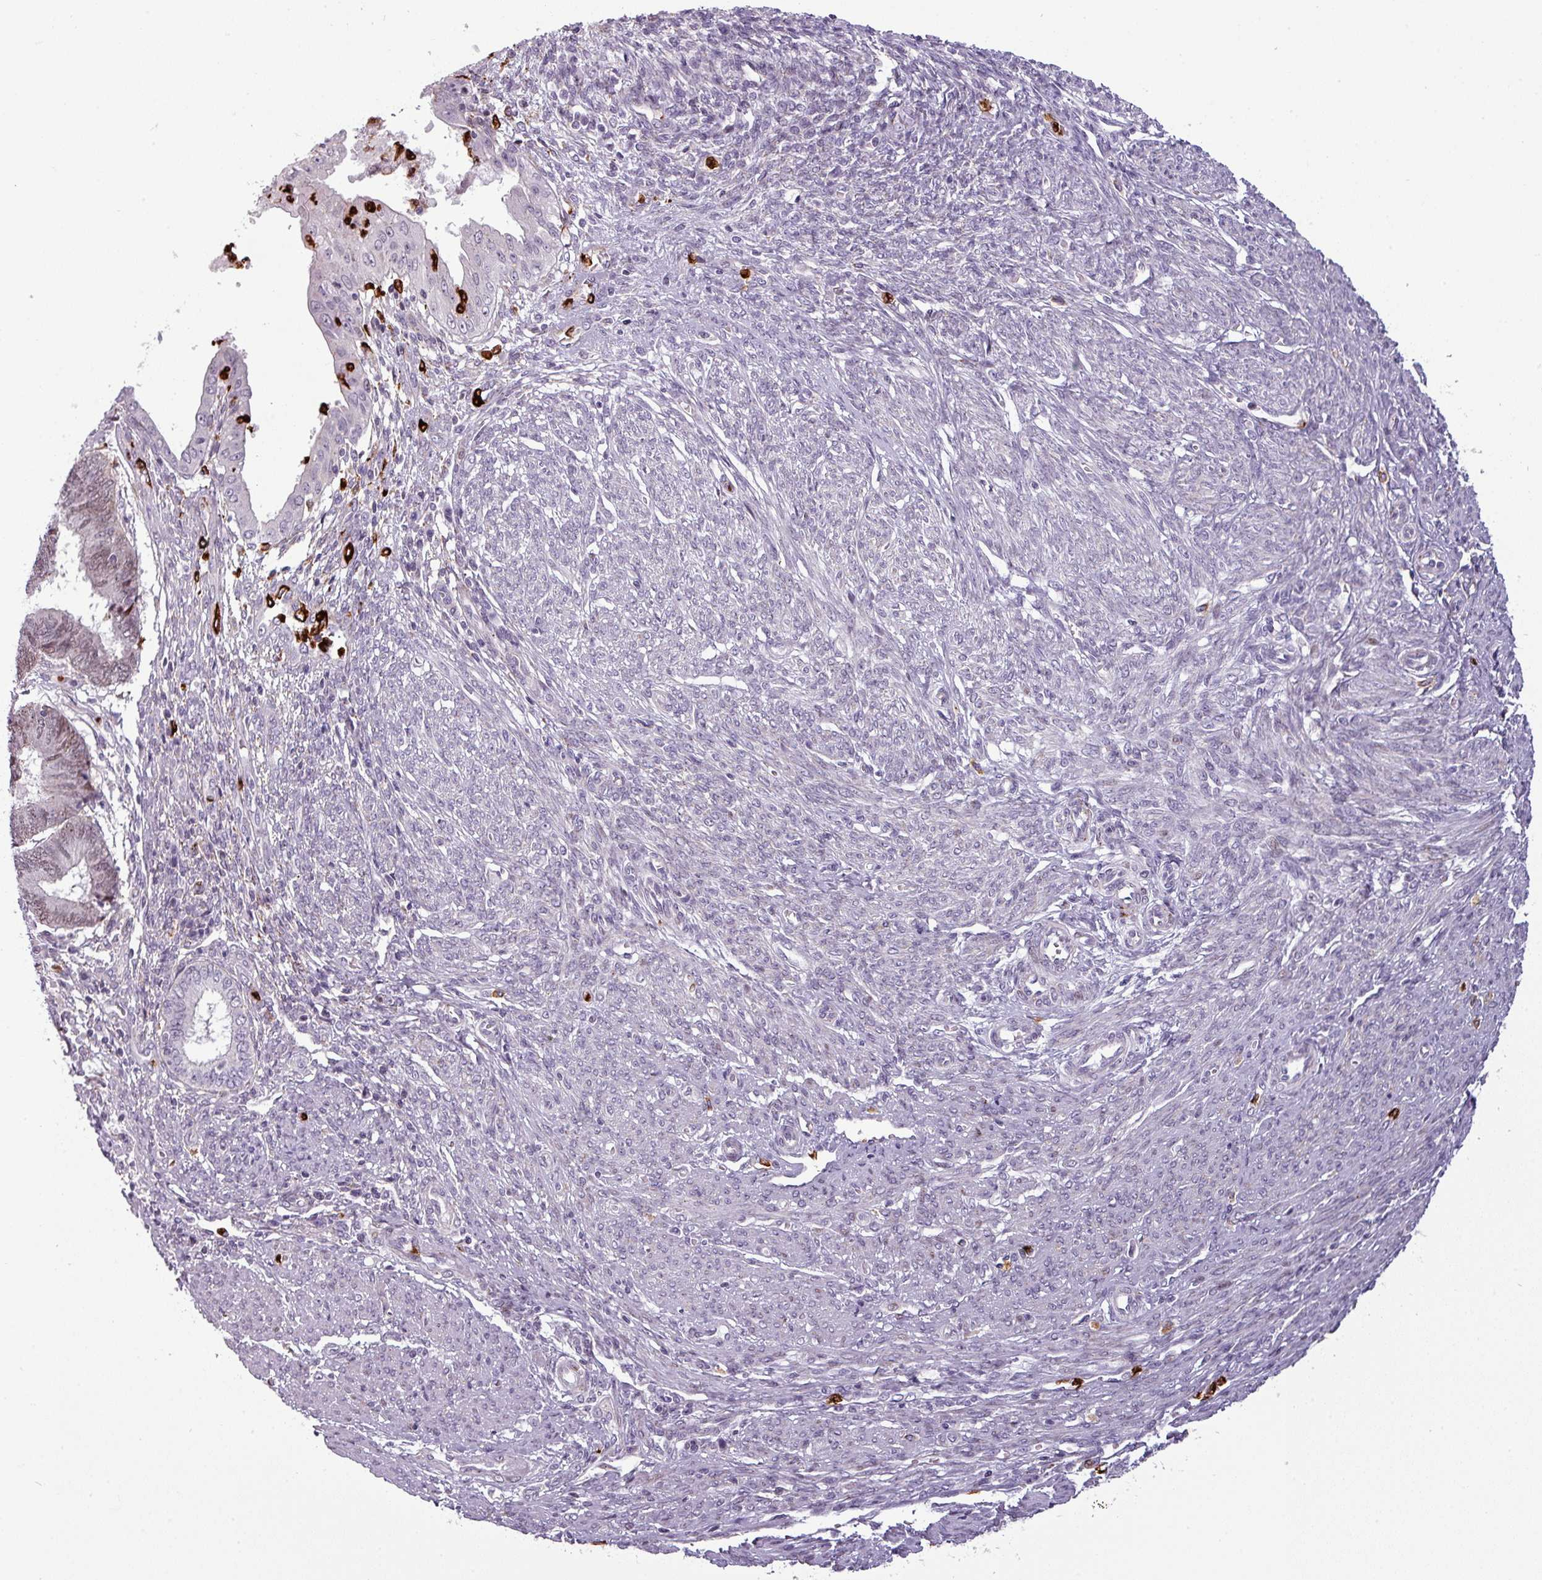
{"staining": {"intensity": "weak", "quantity": "<25%", "location": "nuclear"}, "tissue": "endometrial cancer", "cell_type": "Tumor cells", "image_type": "cancer", "snomed": [{"axis": "morphology", "description": "Adenocarcinoma, NOS"}, {"axis": "topography", "description": "Uterus"}, {"axis": "topography", "description": "Endometrium"}], "caption": "Endometrial cancer stained for a protein using immunohistochemistry (IHC) displays no expression tumor cells.", "gene": "TMEFF1", "patient": {"sex": "female", "age": 70}}